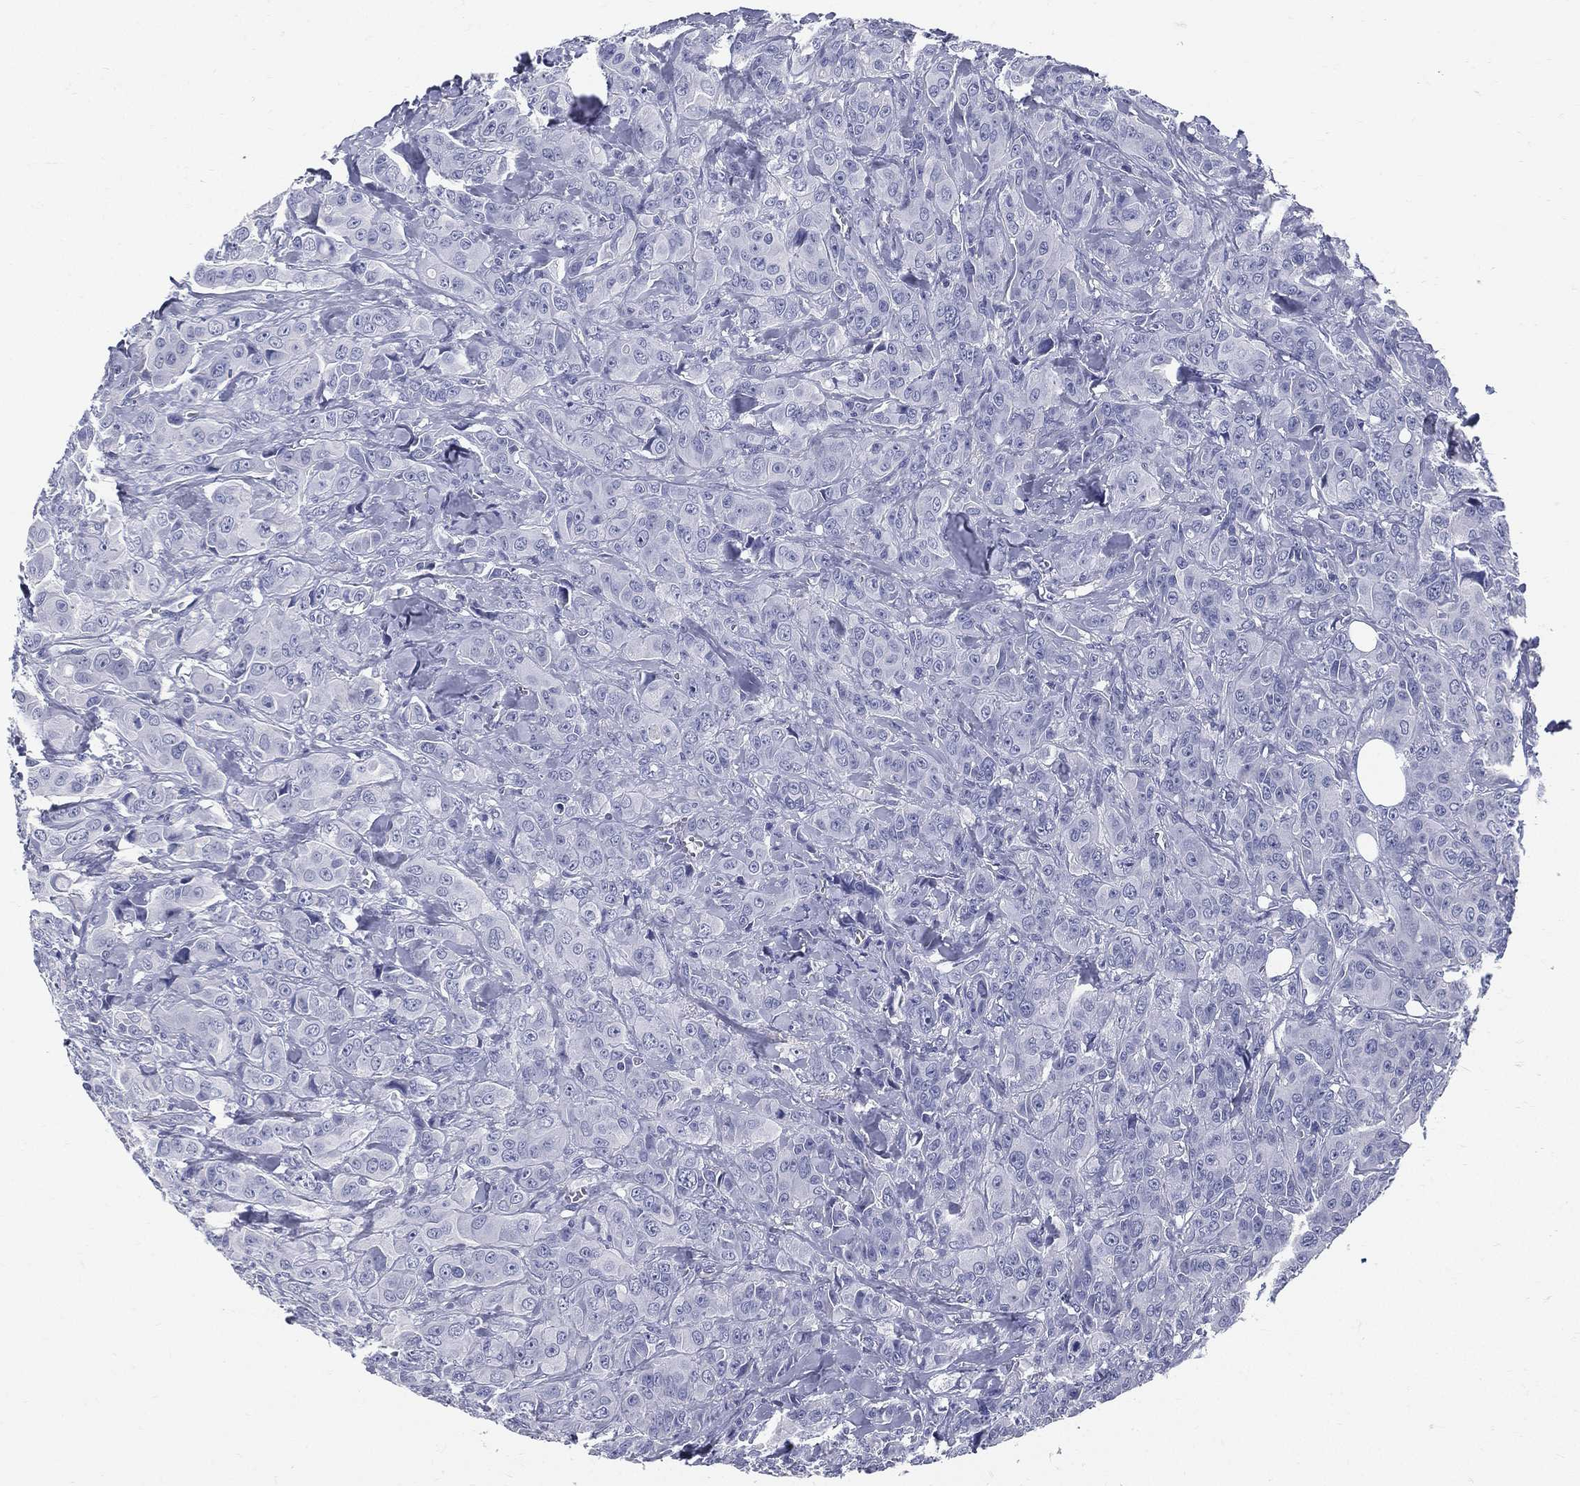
{"staining": {"intensity": "negative", "quantity": "none", "location": "none"}, "tissue": "breast cancer", "cell_type": "Tumor cells", "image_type": "cancer", "snomed": [{"axis": "morphology", "description": "Duct carcinoma"}, {"axis": "topography", "description": "Breast"}], "caption": "DAB immunohistochemical staining of human infiltrating ductal carcinoma (breast) reveals no significant positivity in tumor cells. (DAB (3,3'-diaminobenzidine) IHC with hematoxylin counter stain).", "gene": "ETNPPL", "patient": {"sex": "female", "age": 43}}